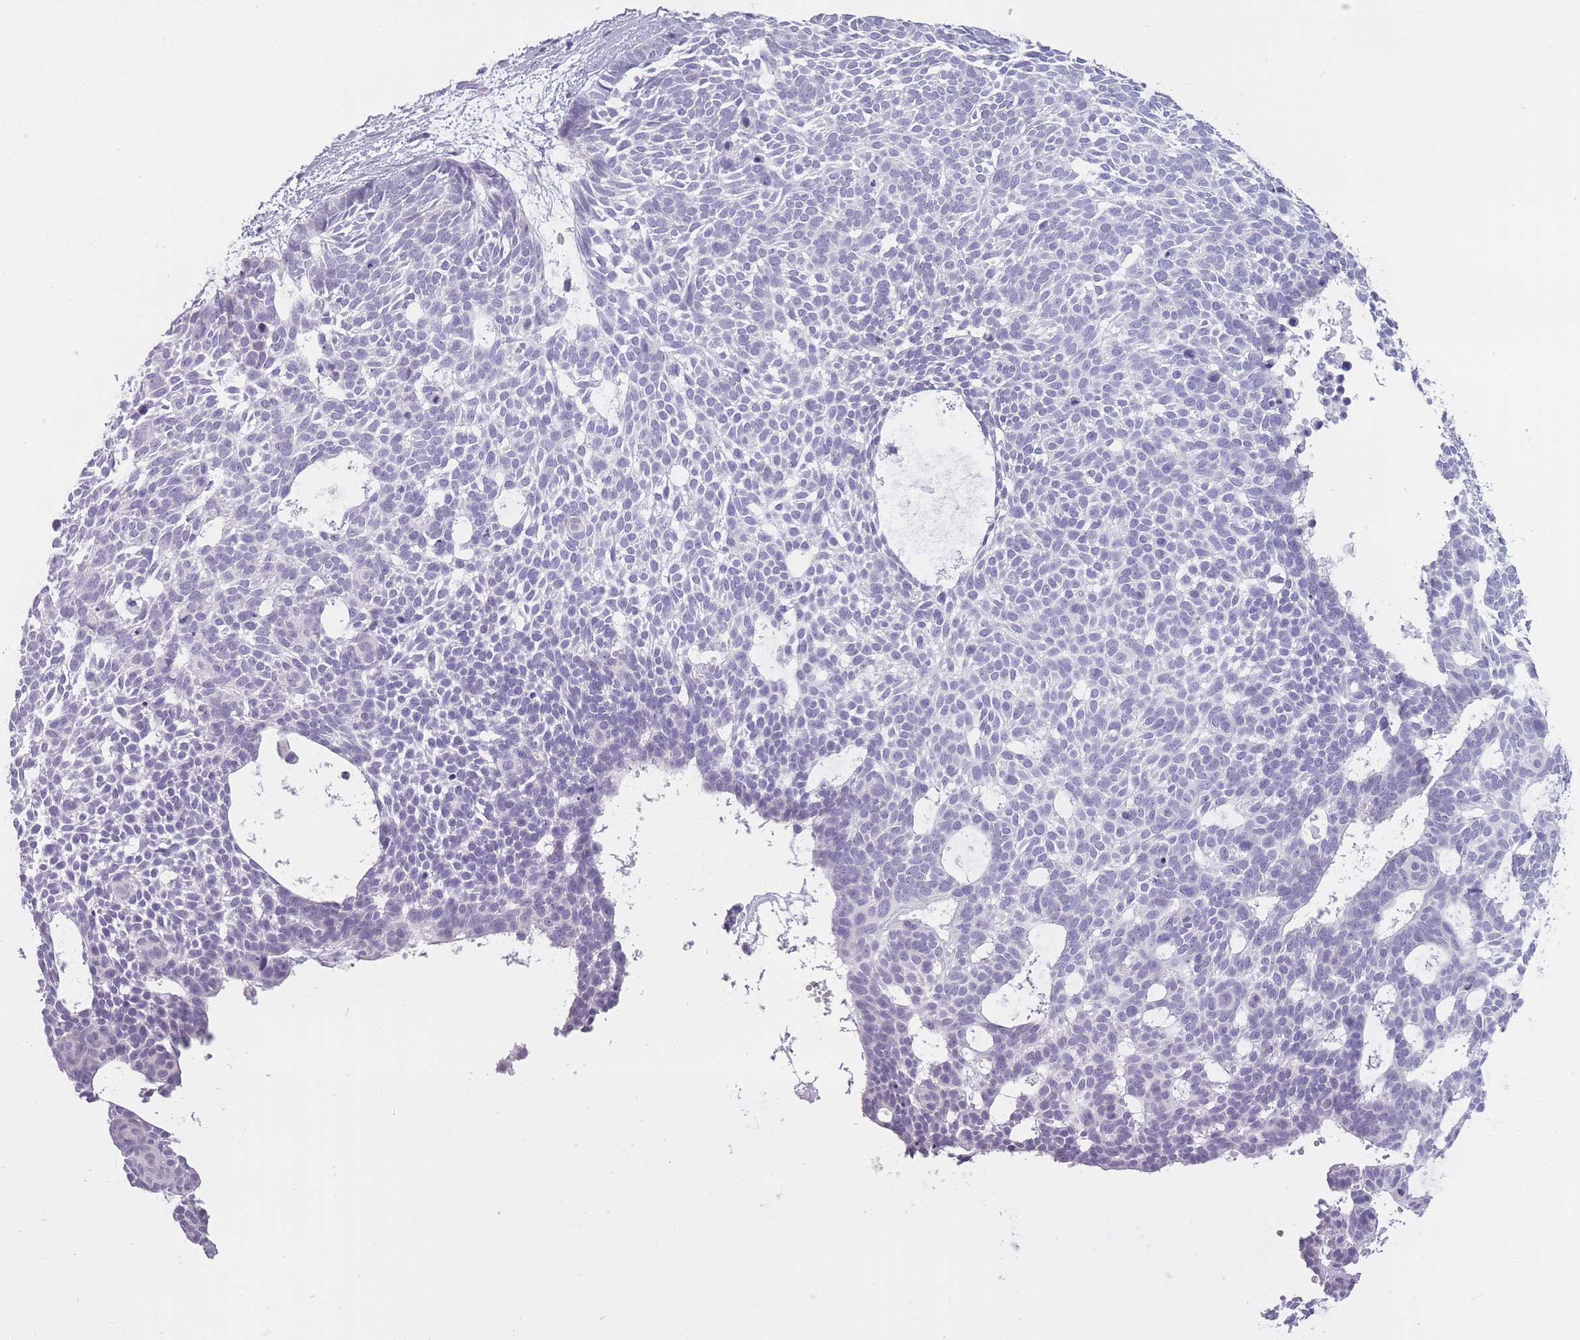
{"staining": {"intensity": "negative", "quantity": "none", "location": "none"}, "tissue": "skin cancer", "cell_type": "Tumor cells", "image_type": "cancer", "snomed": [{"axis": "morphology", "description": "Basal cell carcinoma"}, {"axis": "topography", "description": "Skin"}], "caption": "Immunohistochemistry (IHC) photomicrograph of neoplastic tissue: skin cancer stained with DAB (3,3'-diaminobenzidine) displays no significant protein expression in tumor cells.", "gene": "GOLGA6D", "patient": {"sex": "male", "age": 61}}